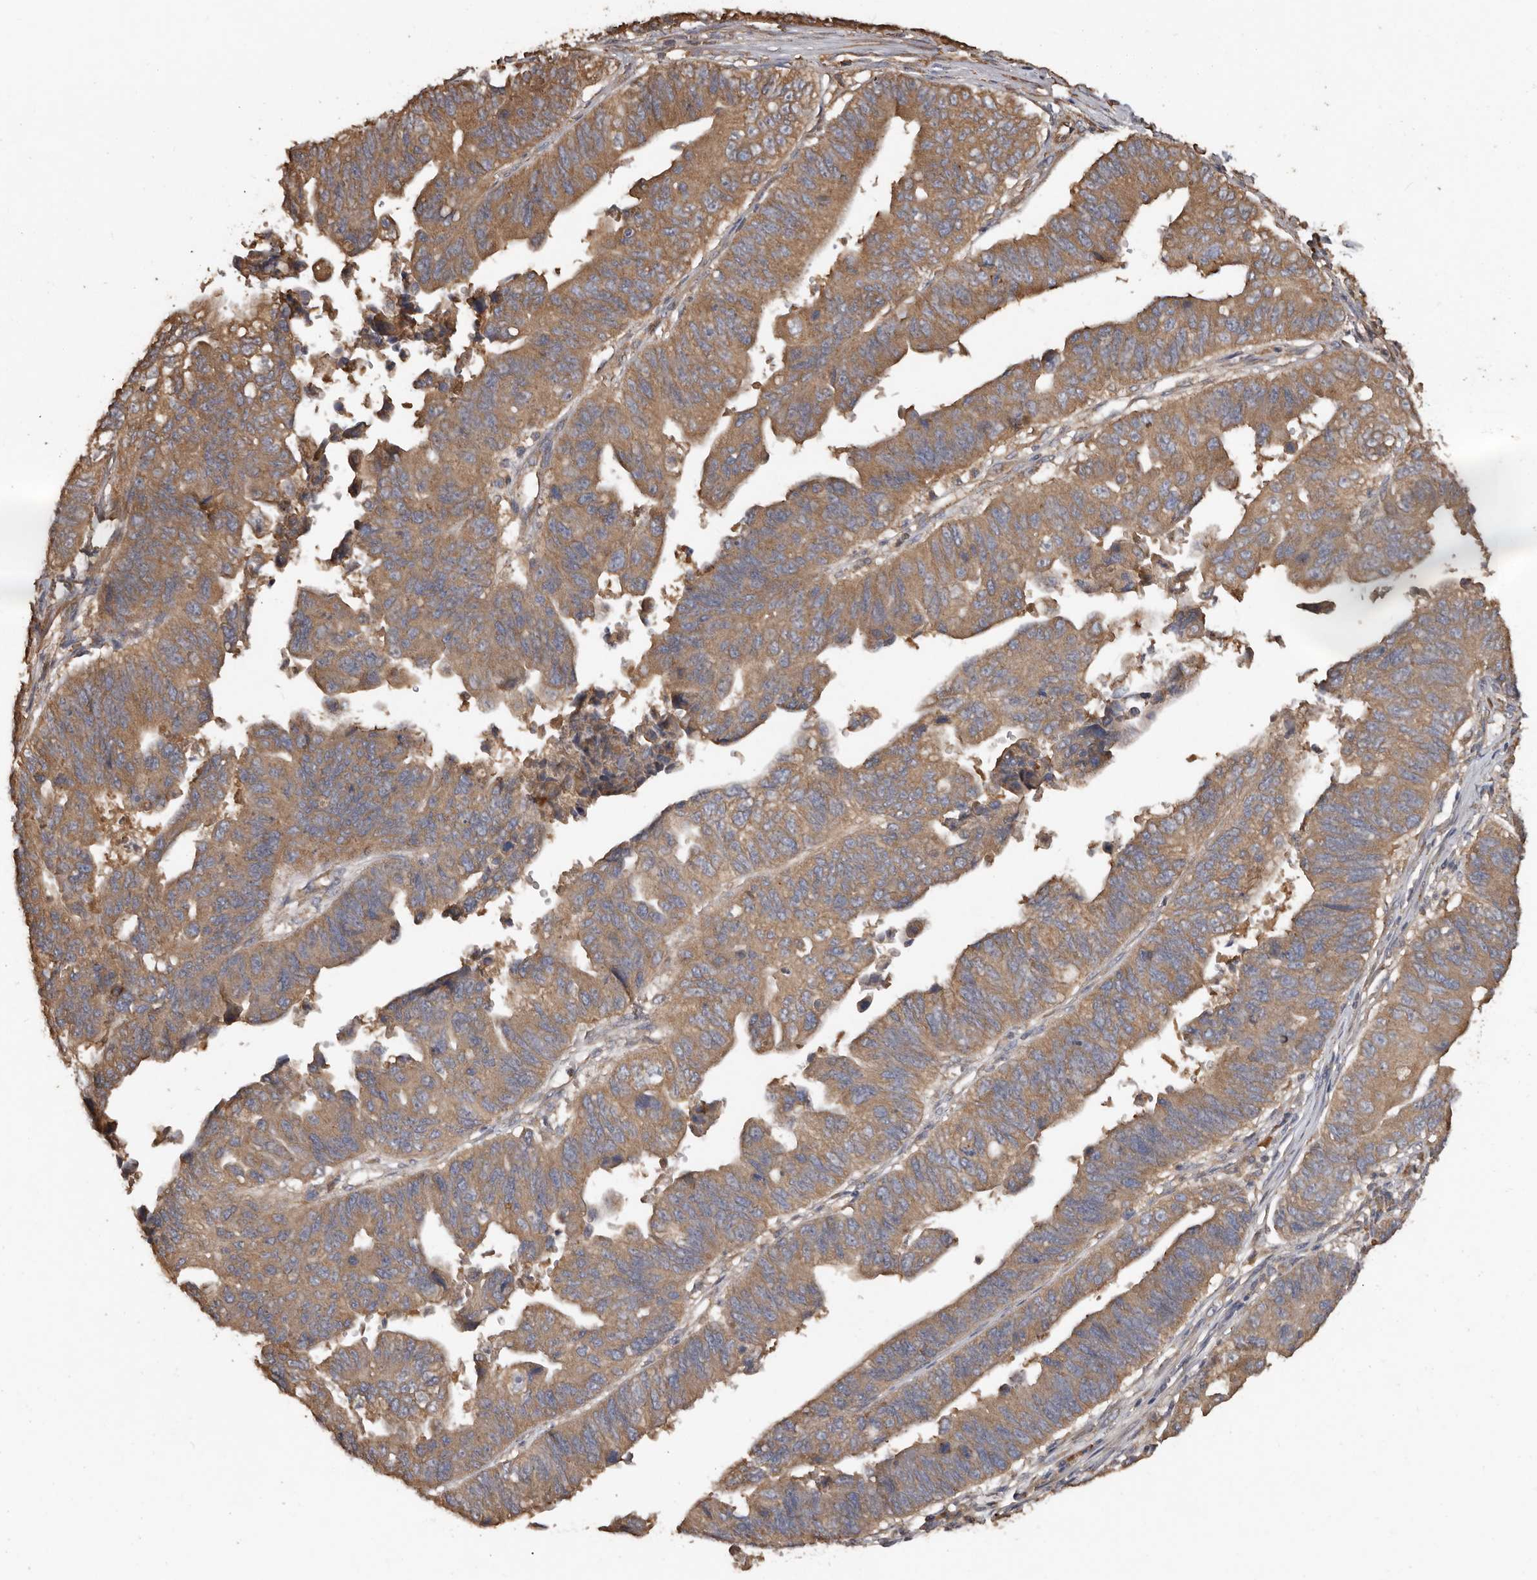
{"staining": {"intensity": "moderate", "quantity": ">75%", "location": "cytoplasmic/membranous"}, "tissue": "stomach cancer", "cell_type": "Tumor cells", "image_type": "cancer", "snomed": [{"axis": "morphology", "description": "Adenocarcinoma, NOS"}, {"axis": "topography", "description": "Stomach"}], "caption": "Protein staining demonstrates moderate cytoplasmic/membranous expression in about >75% of tumor cells in stomach adenocarcinoma.", "gene": "FLCN", "patient": {"sex": "male", "age": 59}}